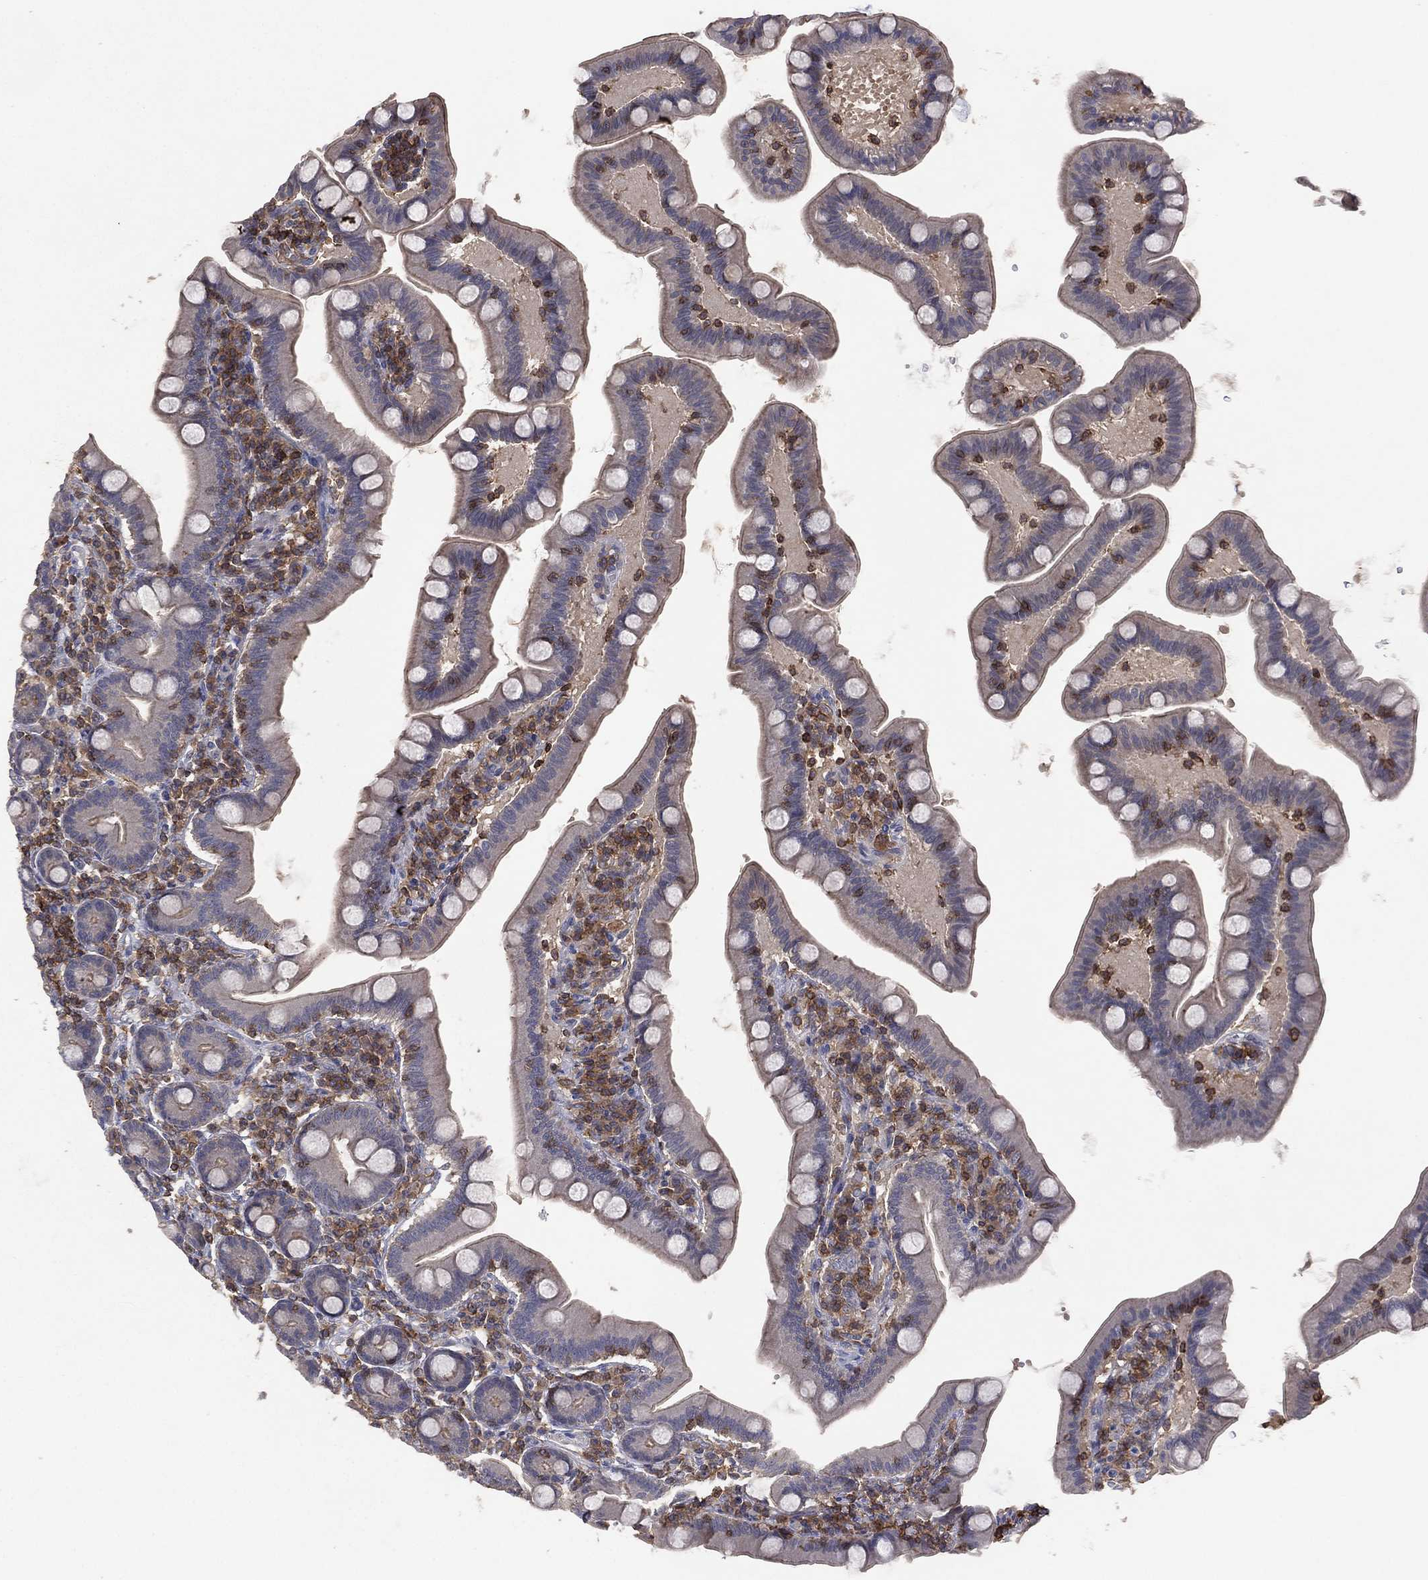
{"staining": {"intensity": "moderate", "quantity": "<25%", "location": "cytoplasmic/membranous"}, "tissue": "small intestine", "cell_type": "Glandular cells", "image_type": "normal", "snomed": [{"axis": "morphology", "description": "Normal tissue, NOS"}, {"axis": "topography", "description": "Small intestine"}], "caption": "Moderate cytoplasmic/membranous staining for a protein is present in approximately <25% of glandular cells of normal small intestine using immunohistochemistry (IHC).", "gene": "DOCK8", "patient": {"sex": "male", "age": 66}}